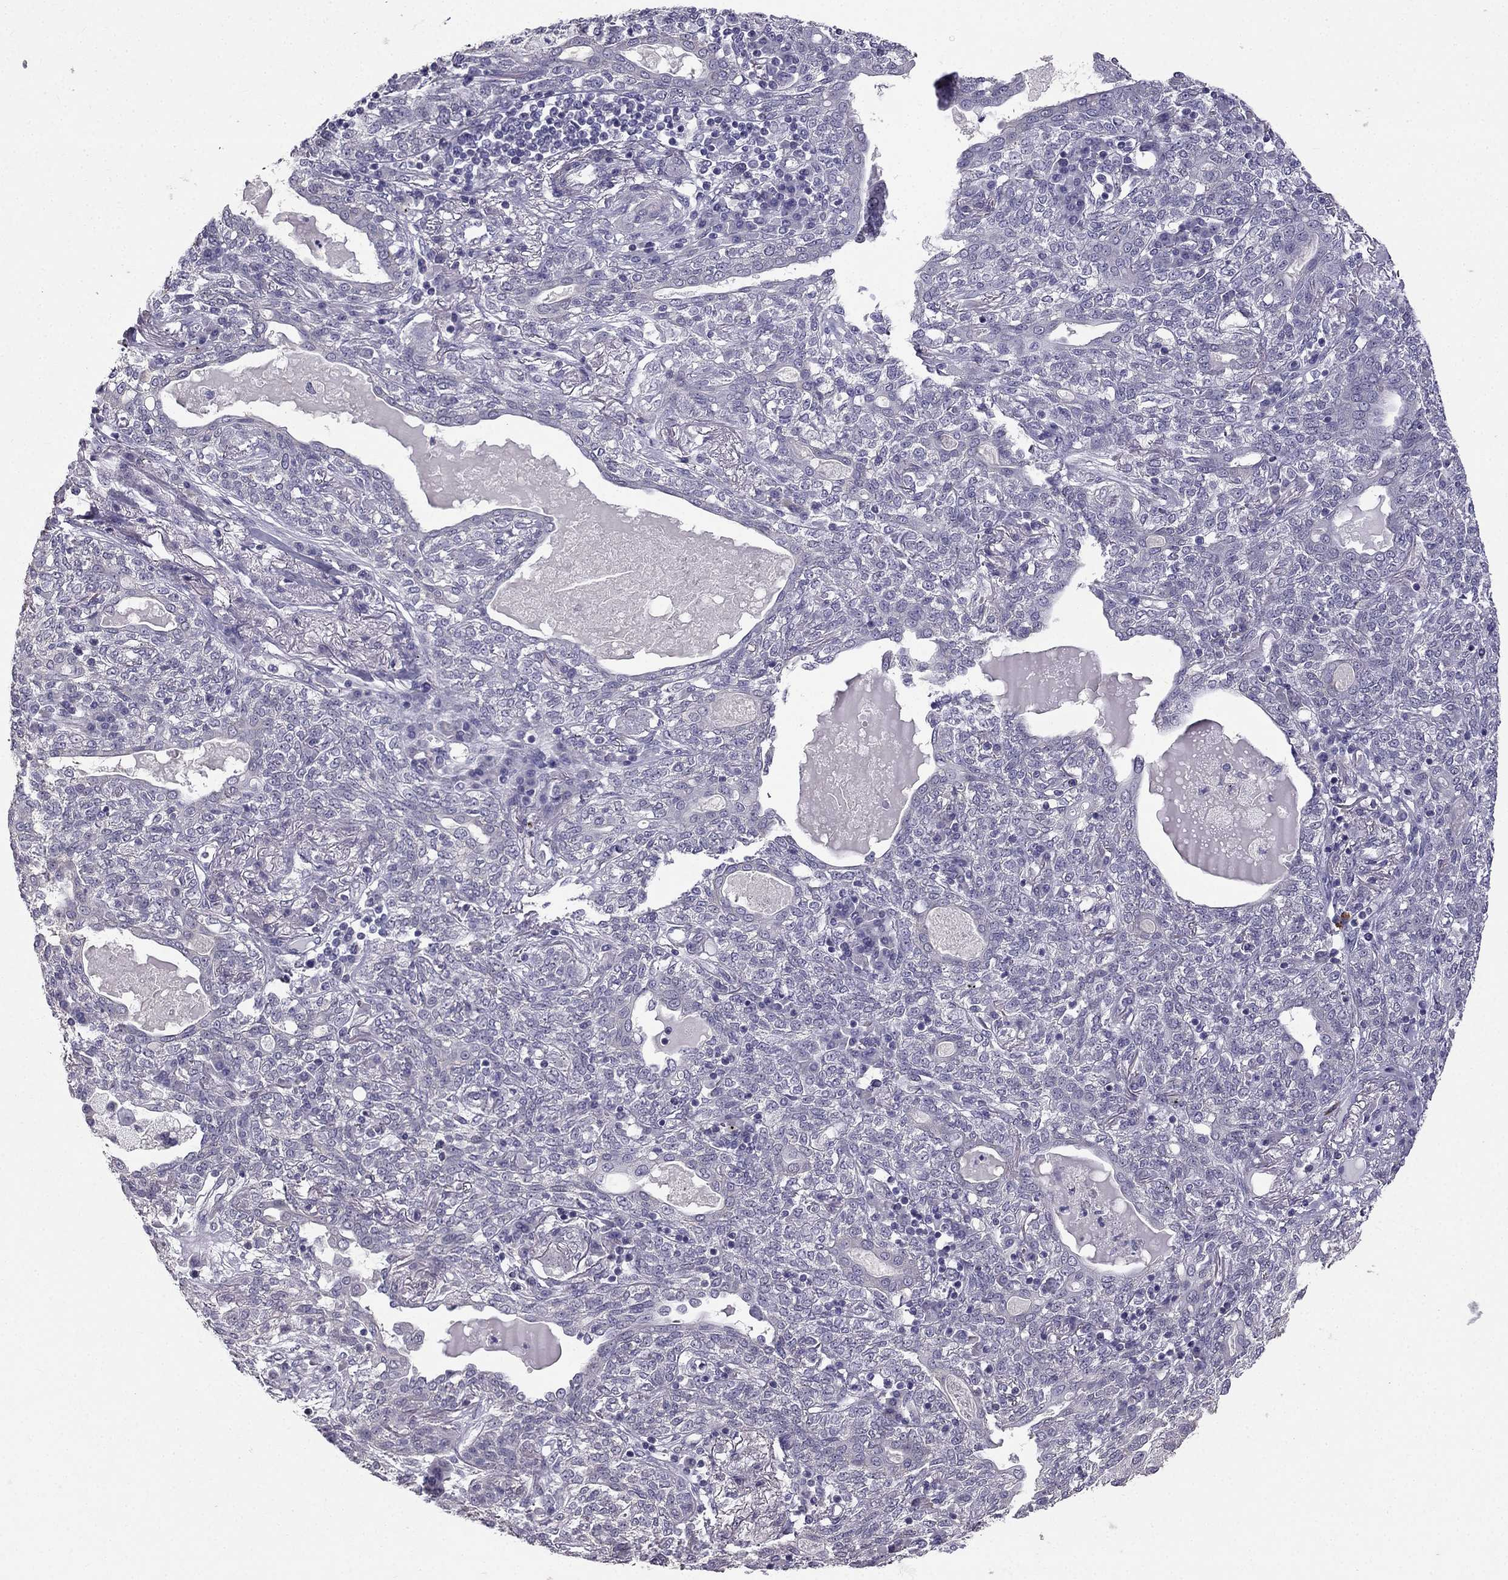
{"staining": {"intensity": "negative", "quantity": "none", "location": "none"}, "tissue": "lung cancer", "cell_type": "Tumor cells", "image_type": "cancer", "snomed": [{"axis": "morphology", "description": "Squamous cell carcinoma, NOS"}, {"axis": "topography", "description": "Lung"}], "caption": "Squamous cell carcinoma (lung) stained for a protein using IHC reveals no expression tumor cells.", "gene": "HSFX1", "patient": {"sex": "female", "age": 70}}